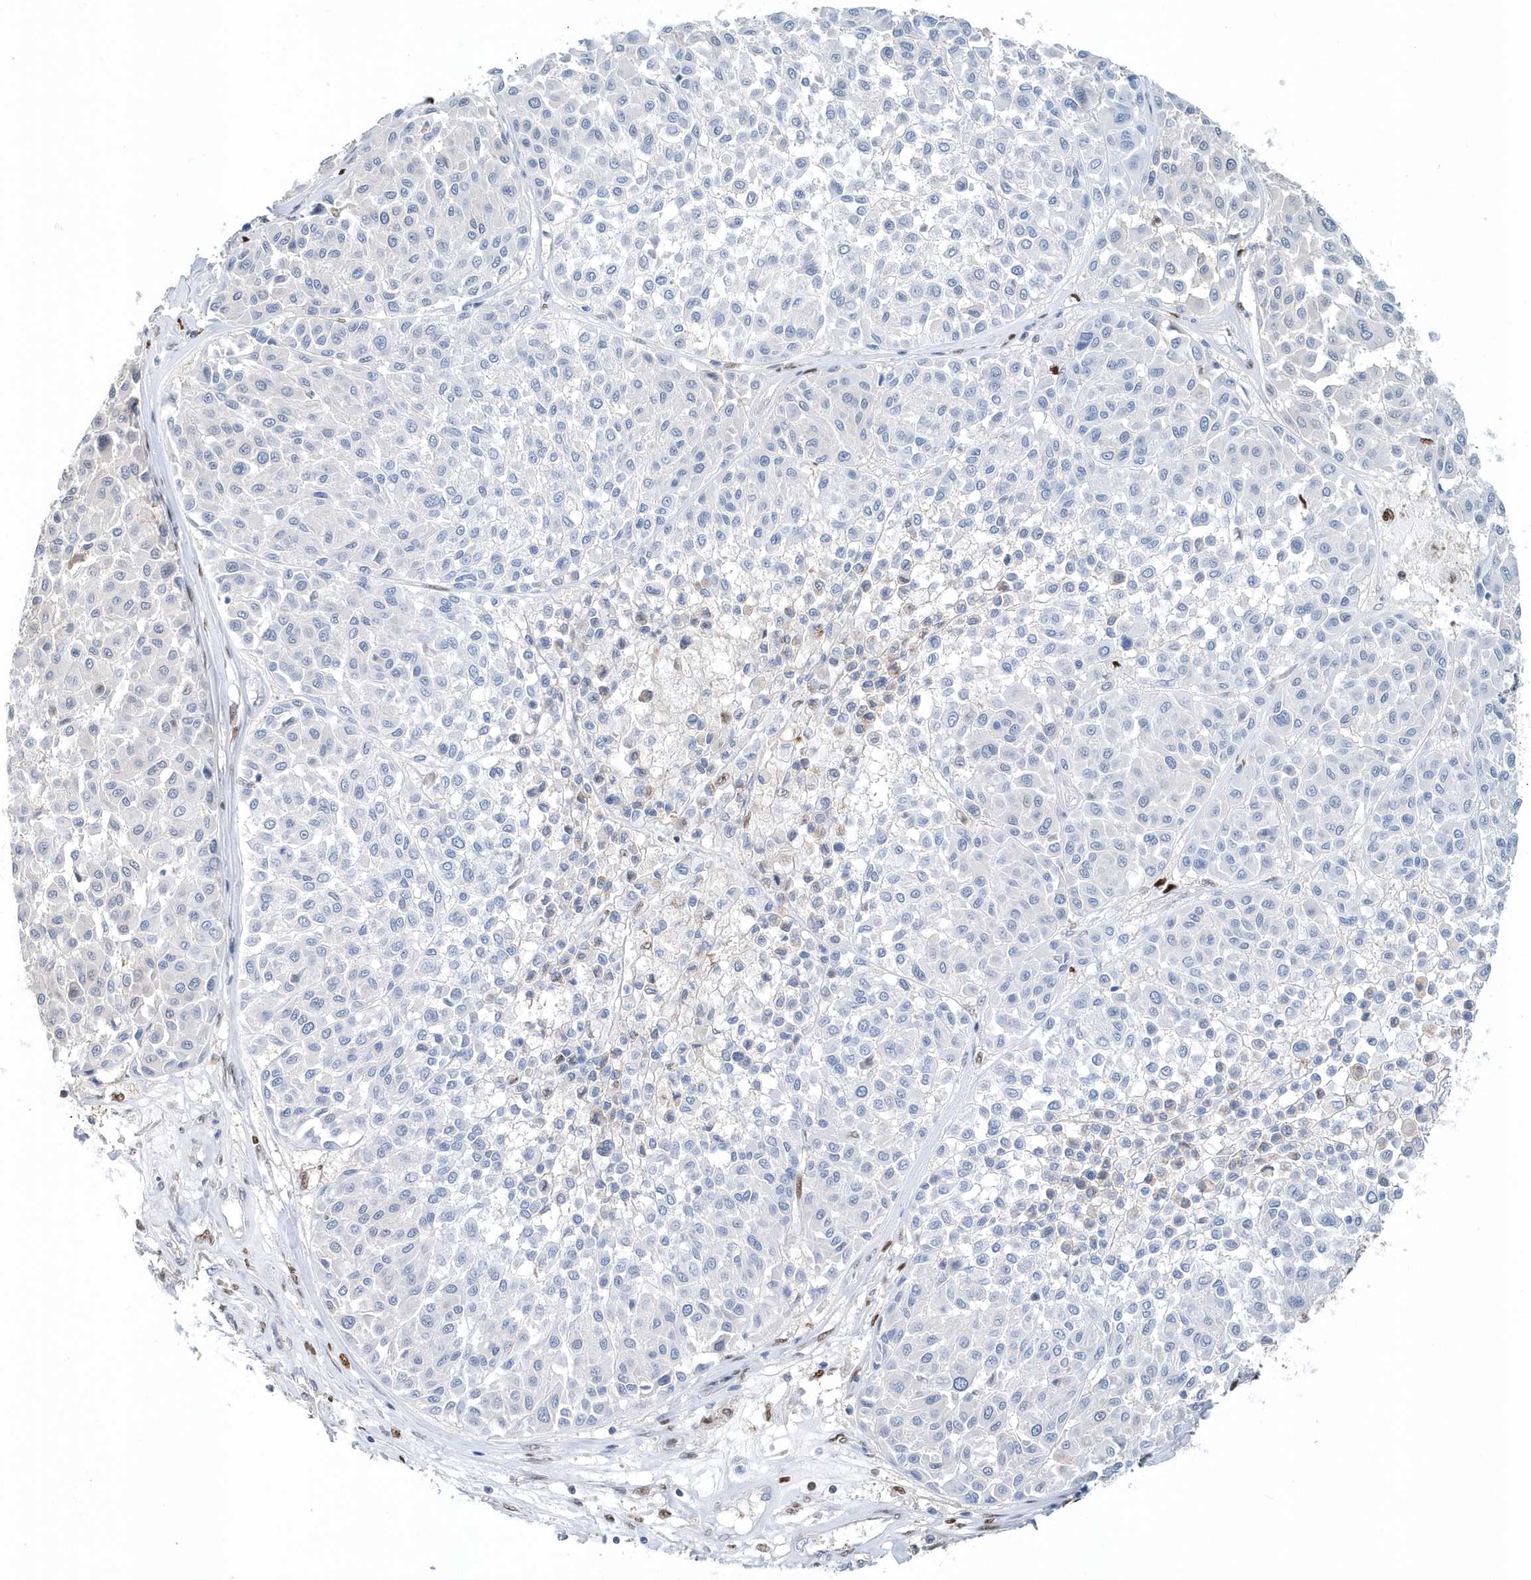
{"staining": {"intensity": "negative", "quantity": "none", "location": "none"}, "tissue": "melanoma", "cell_type": "Tumor cells", "image_type": "cancer", "snomed": [{"axis": "morphology", "description": "Malignant melanoma, Metastatic site"}, {"axis": "topography", "description": "Soft tissue"}], "caption": "An immunohistochemistry (IHC) photomicrograph of malignant melanoma (metastatic site) is shown. There is no staining in tumor cells of malignant melanoma (metastatic site). Brightfield microscopy of immunohistochemistry (IHC) stained with DAB (3,3'-diaminobenzidine) (brown) and hematoxylin (blue), captured at high magnification.", "gene": "MACROH2A2", "patient": {"sex": "male", "age": 41}}